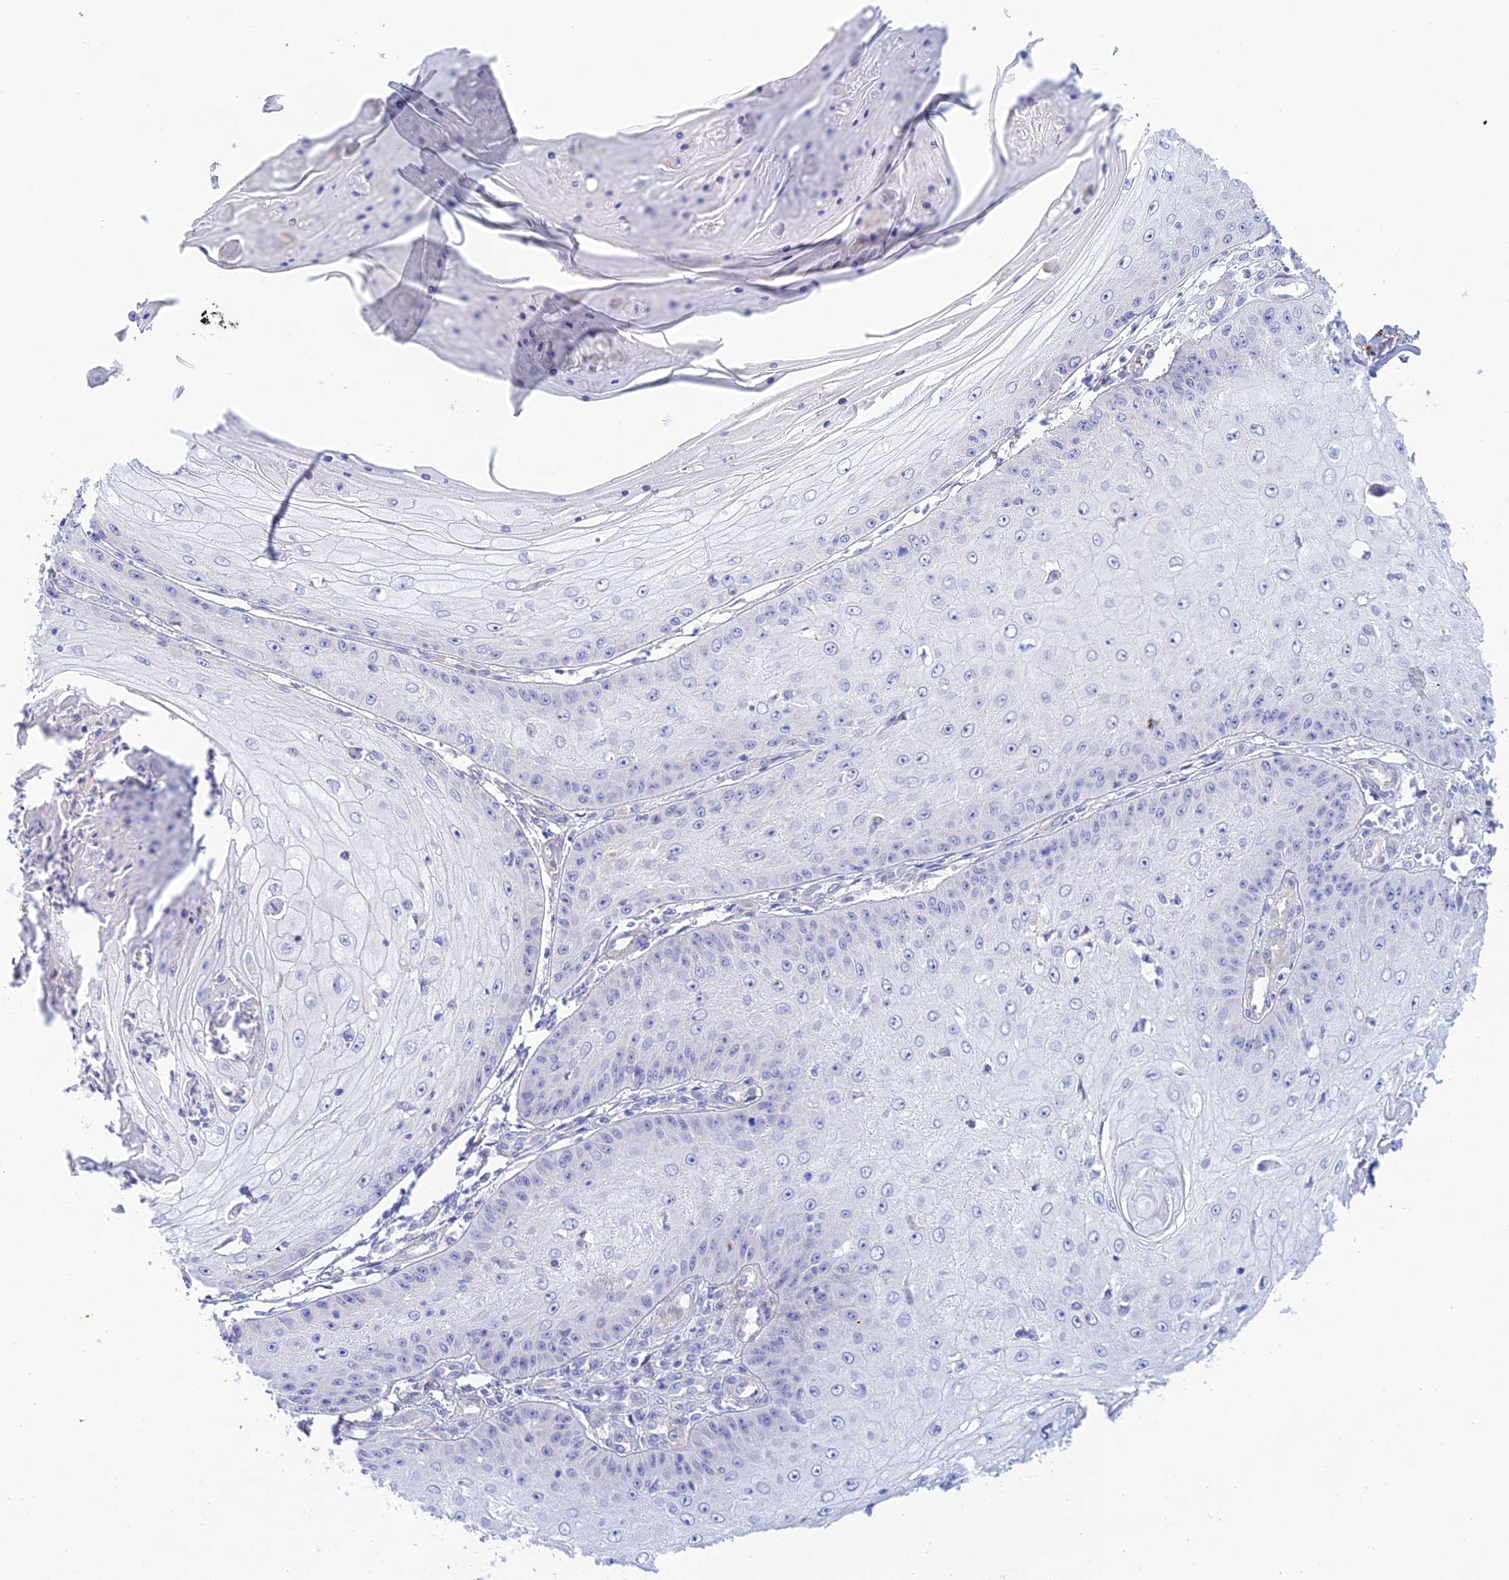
{"staining": {"intensity": "negative", "quantity": "none", "location": "none"}, "tissue": "skin cancer", "cell_type": "Tumor cells", "image_type": "cancer", "snomed": [{"axis": "morphology", "description": "Squamous cell carcinoma, NOS"}, {"axis": "topography", "description": "Skin"}], "caption": "The micrograph shows no significant staining in tumor cells of squamous cell carcinoma (skin). The staining is performed using DAB (3,3'-diaminobenzidine) brown chromogen with nuclei counter-stained in using hematoxylin.", "gene": "ZDHHC16", "patient": {"sex": "male", "age": 70}}